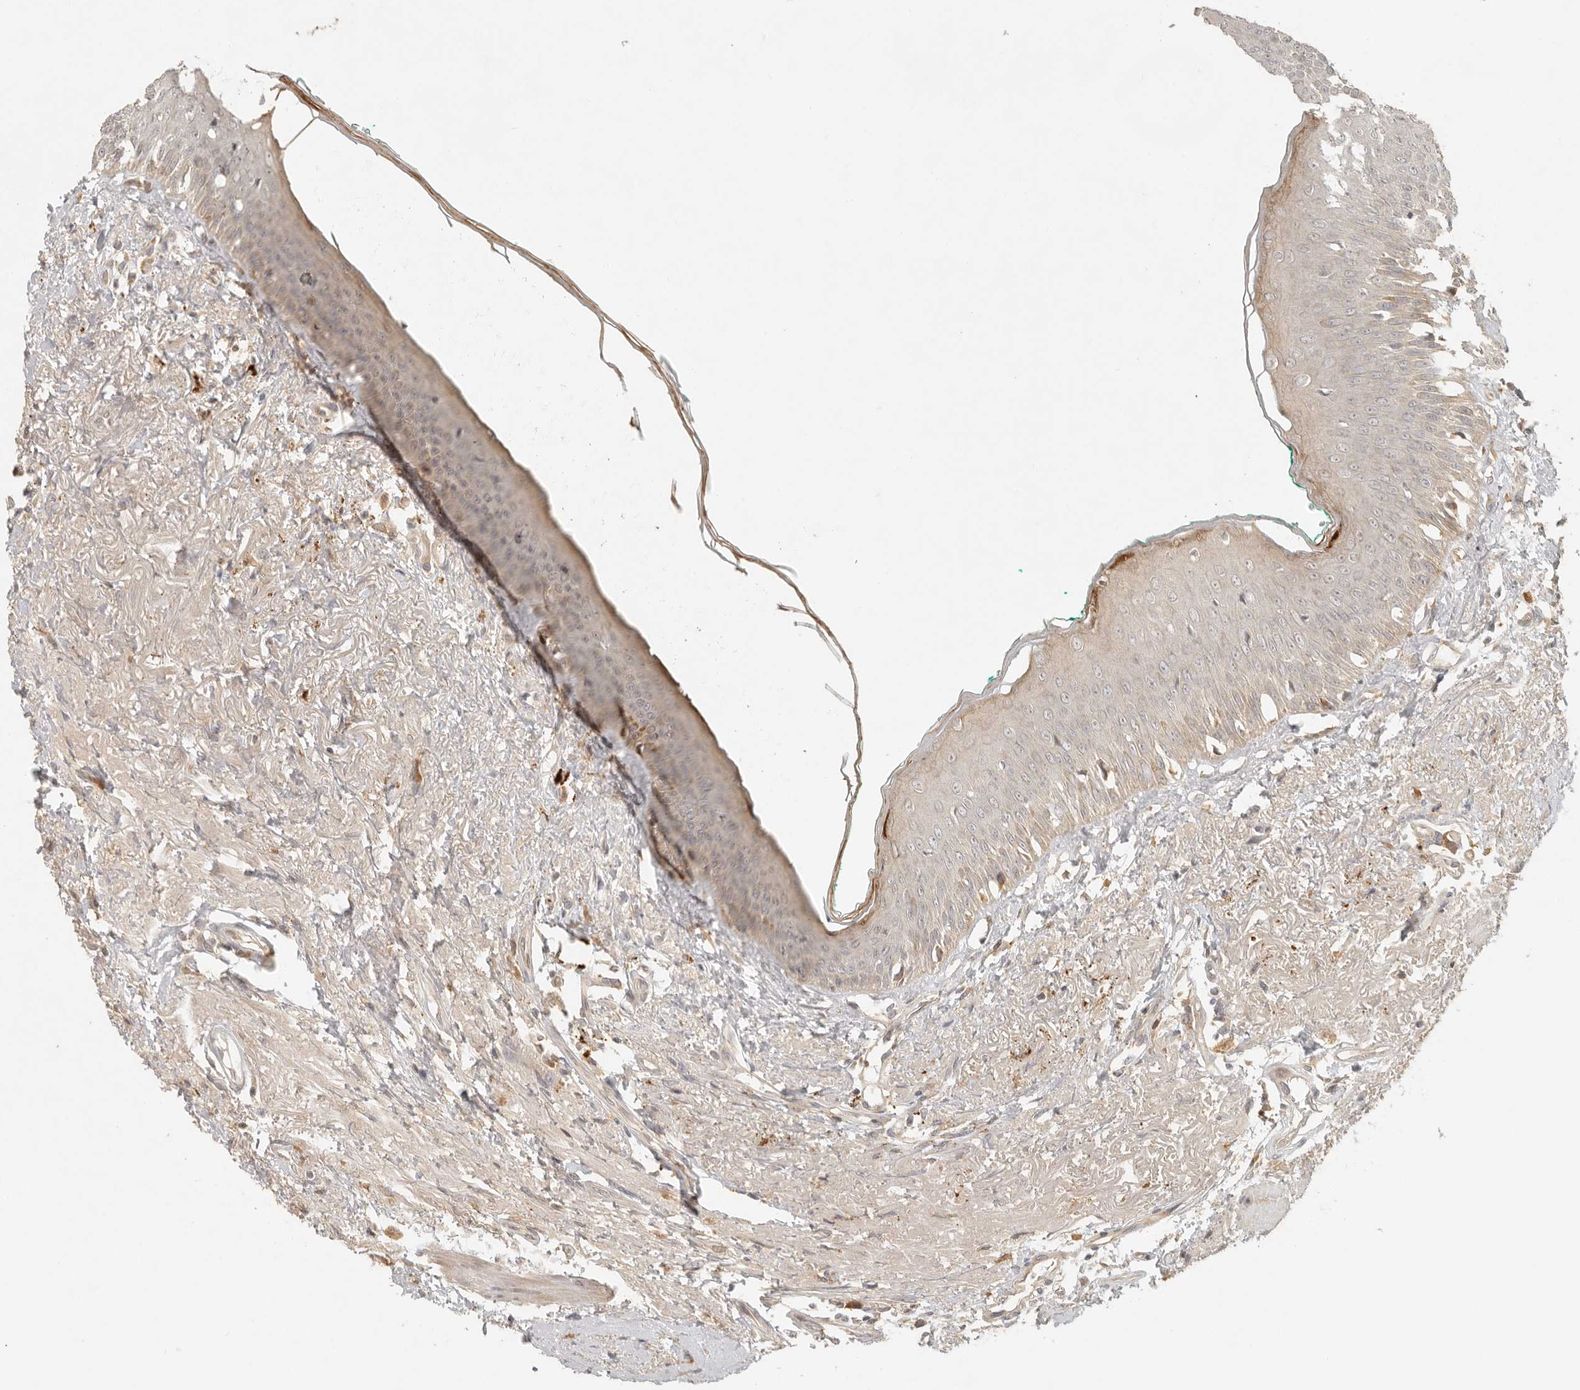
{"staining": {"intensity": "weak", "quantity": "25%-75%", "location": "cytoplasmic/membranous"}, "tissue": "oral mucosa", "cell_type": "Squamous epithelial cells", "image_type": "normal", "snomed": [{"axis": "morphology", "description": "Normal tissue, NOS"}, {"axis": "topography", "description": "Oral tissue"}], "caption": "This is a photomicrograph of IHC staining of benign oral mucosa, which shows weak staining in the cytoplasmic/membranous of squamous epithelial cells.", "gene": "ANKRD61", "patient": {"sex": "female", "age": 70}}